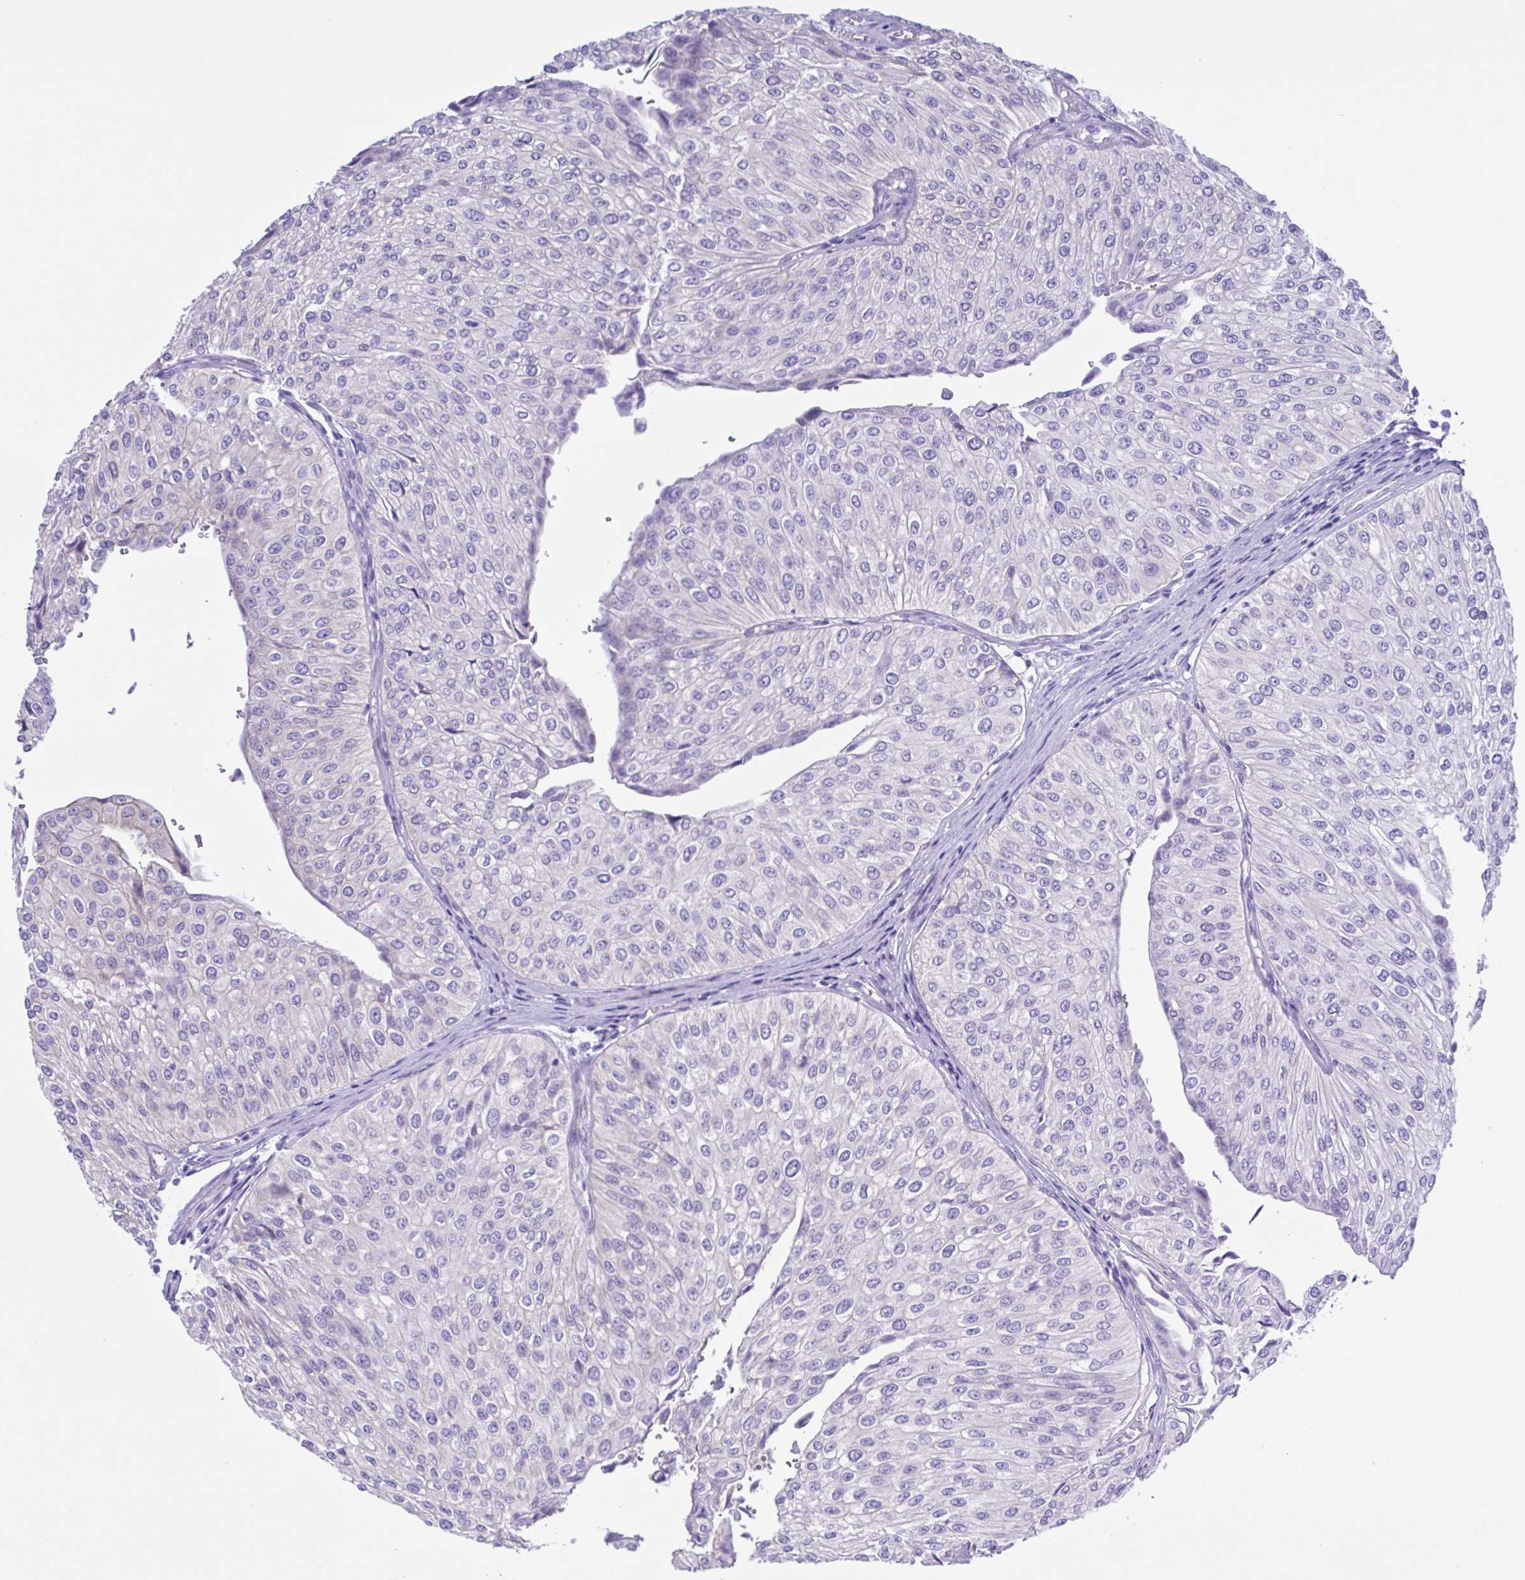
{"staining": {"intensity": "negative", "quantity": "none", "location": "none"}, "tissue": "urothelial cancer", "cell_type": "Tumor cells", "image_type": "cancer", "snomed": [{"axis": "morphology", "description": "Urothelial carcinoma, NOS"}, {"axis": "topography", "description": "Urinary bladder"}], "caption": "This is an immunohistochemistry (IHC) micrograph of human urothelial cancer. There is no positivity in tumor cells.", "gene": "CYP11A1", "patient": {"sex": "male", "age": 67}}